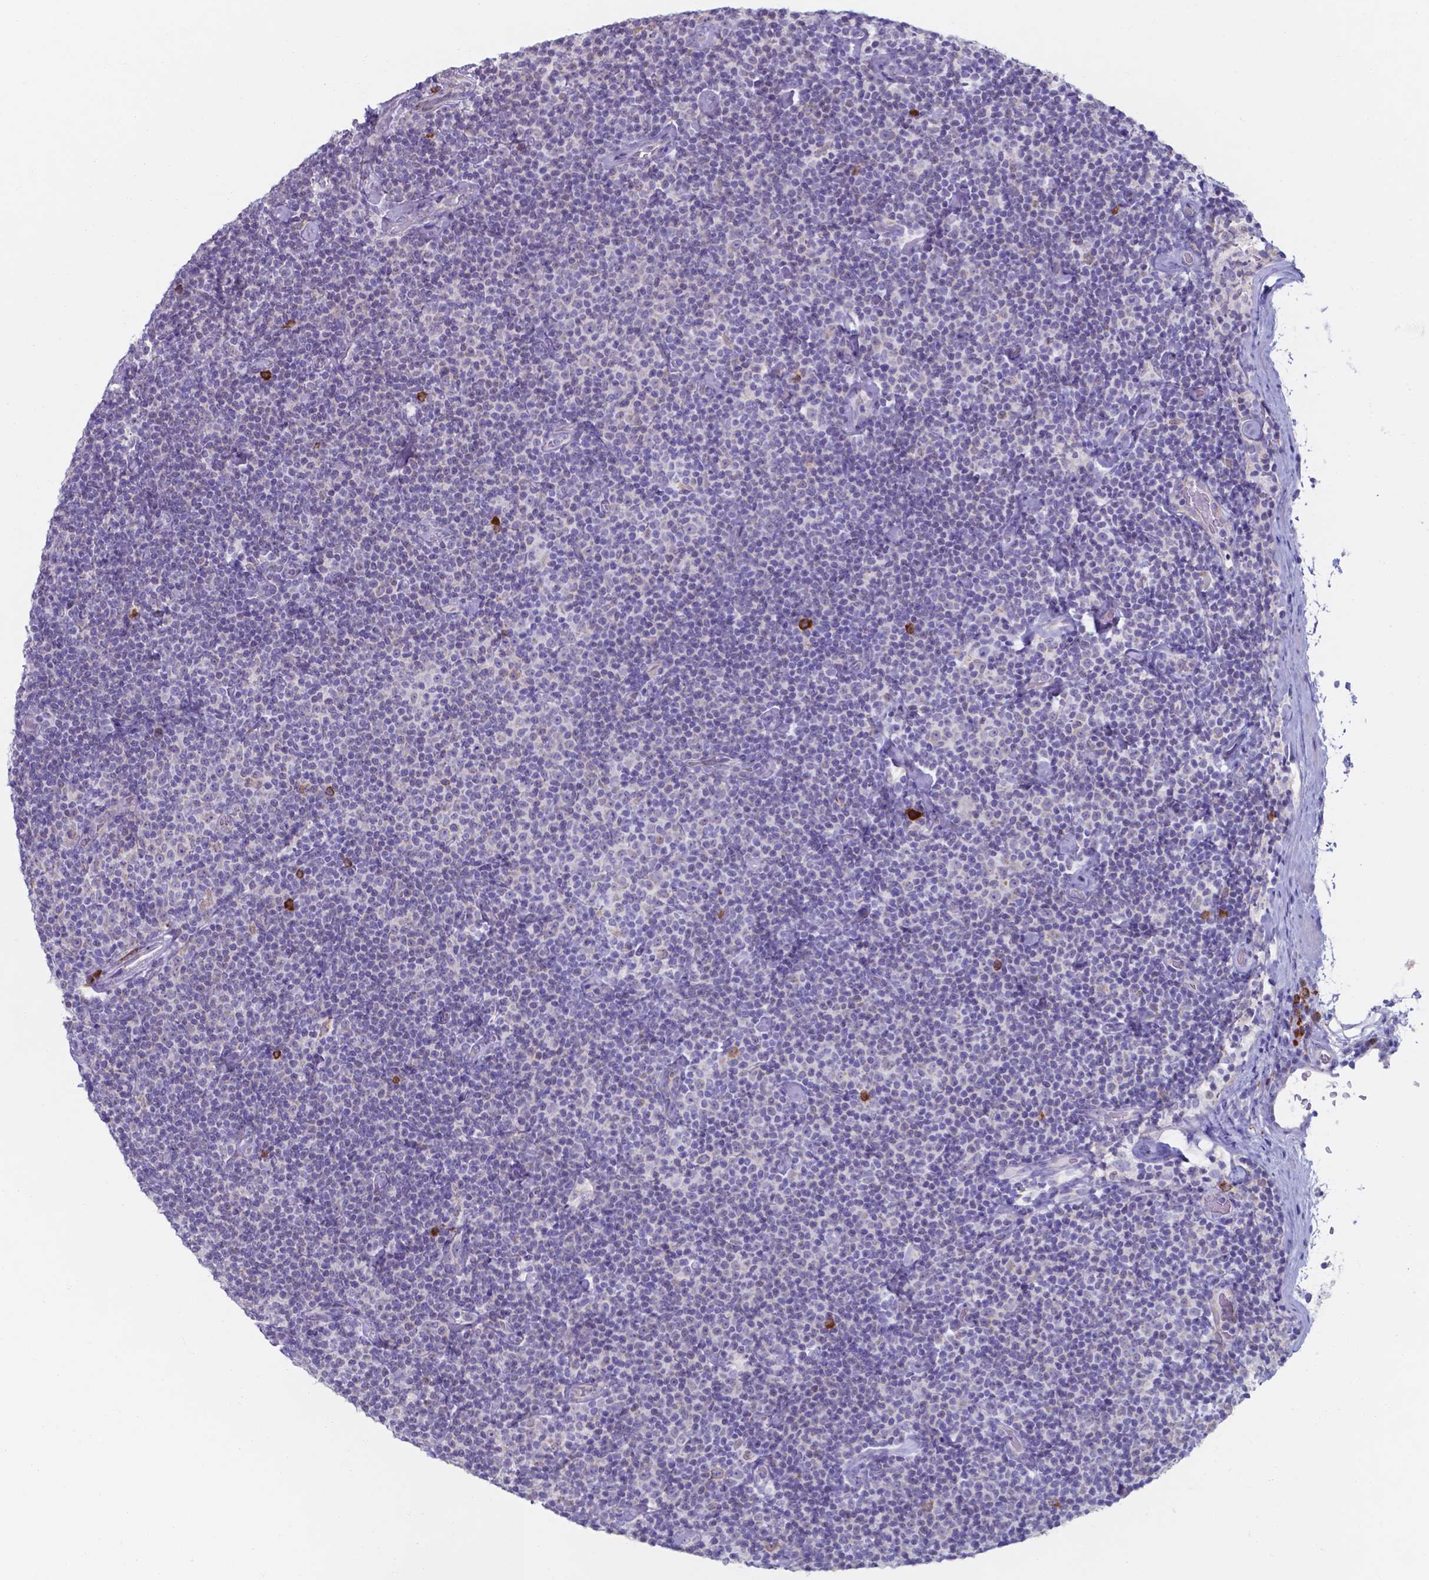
{"staining": {"intensity": "negative", "quantity": "none", "location": "none"}, "tissue": "lymphoma", "cell_type": "Tumor cells", "image_type": "cancer", "snomed": [{"axis": "morphology", "description": "Malignant lymphoma, non-Hodgkin's type, Low grade"}, {"axis": "topography", "description": "Lymph node"}], "caption": "Lymphoma stained for a protein using IHC shows no positivity tumor cells.", "gene": "UBE2J1", "patient": {"sex": "male", "age": 81}}